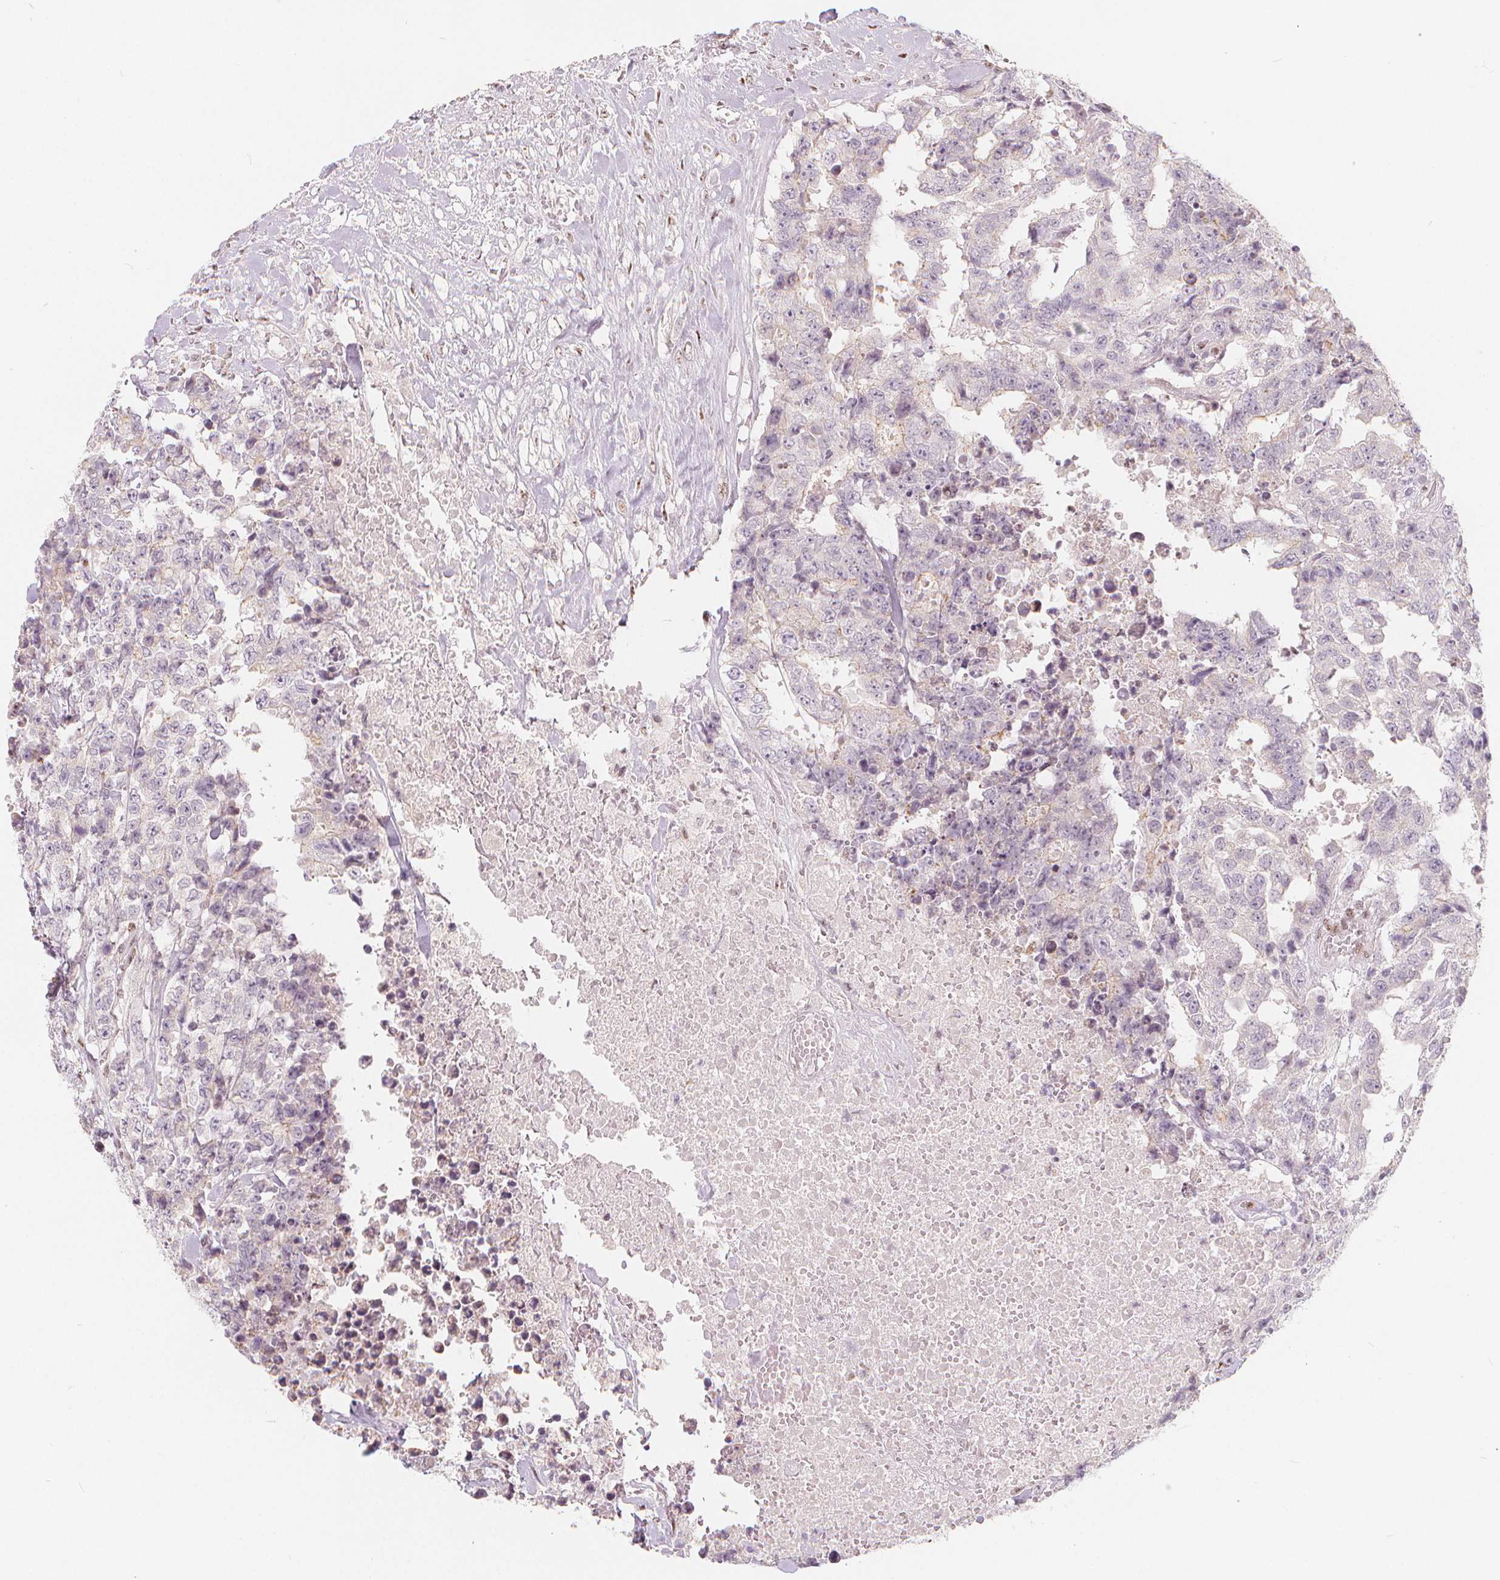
{"staining": {"intensity": "negative", "quantity": "none", "location": "none"}, "tissue": "testis cancer", "cell_type": "Tumor cells", "image_type": "cancer", "snomed": [{"axis": "morphology", "description": "Carcinoma, Embryonal, NOS"}, {"axis": "topography", "description": "Testis"}], "caption": "The photomicrograph displays no significant staining in tumor cells of testis embryonal carcinoma.", "gene": "DRC3", "patient": {"sex": "male", "age": 24}}